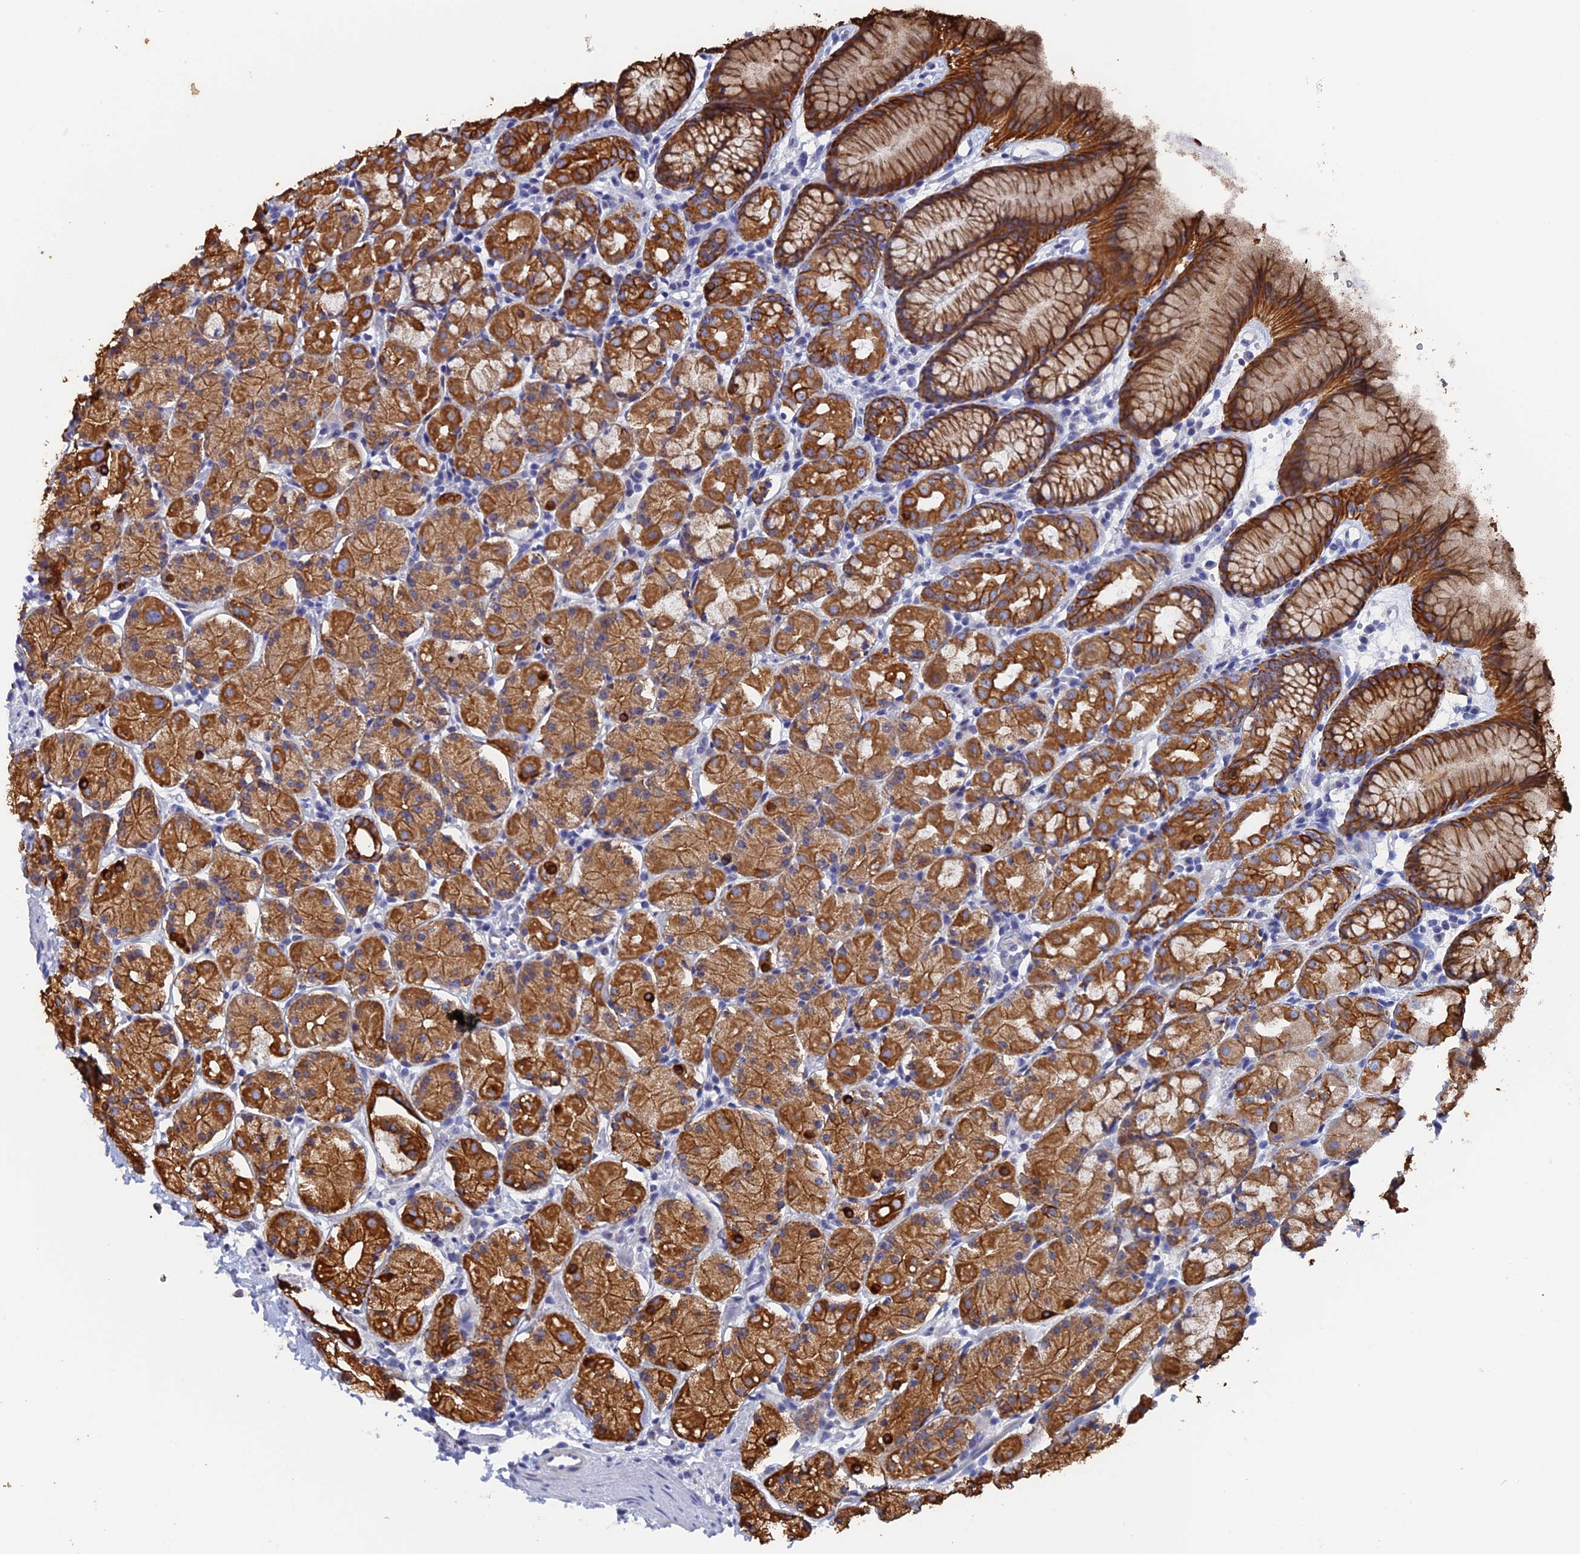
{"staining": {"intensity": "strong", "quantity": ">75%", "location": "cytoplasmic/membranous"}, "tissue": "stomach", "cell_type": "Glandular cells", "image_type": "normal", "snomed": [{"axis": "morphology", "description": "Normal tissue, NOS"}, {"axis": "topography", "description": "Stomach, upper"}], "caption": "Brown immunohistochemical staining in unremarkable stomach shows strong cytoplasmic/membranous staining in about >75% of glandular cells. The staining is performed using DAB (3,3'-diaminobenzidine) brown chromogen to label protein expression. The nuclei are counter-stained blue using hematoxylin.", "gene": "SRFBP1", "patient": {"sex": "male", "age": 47}}